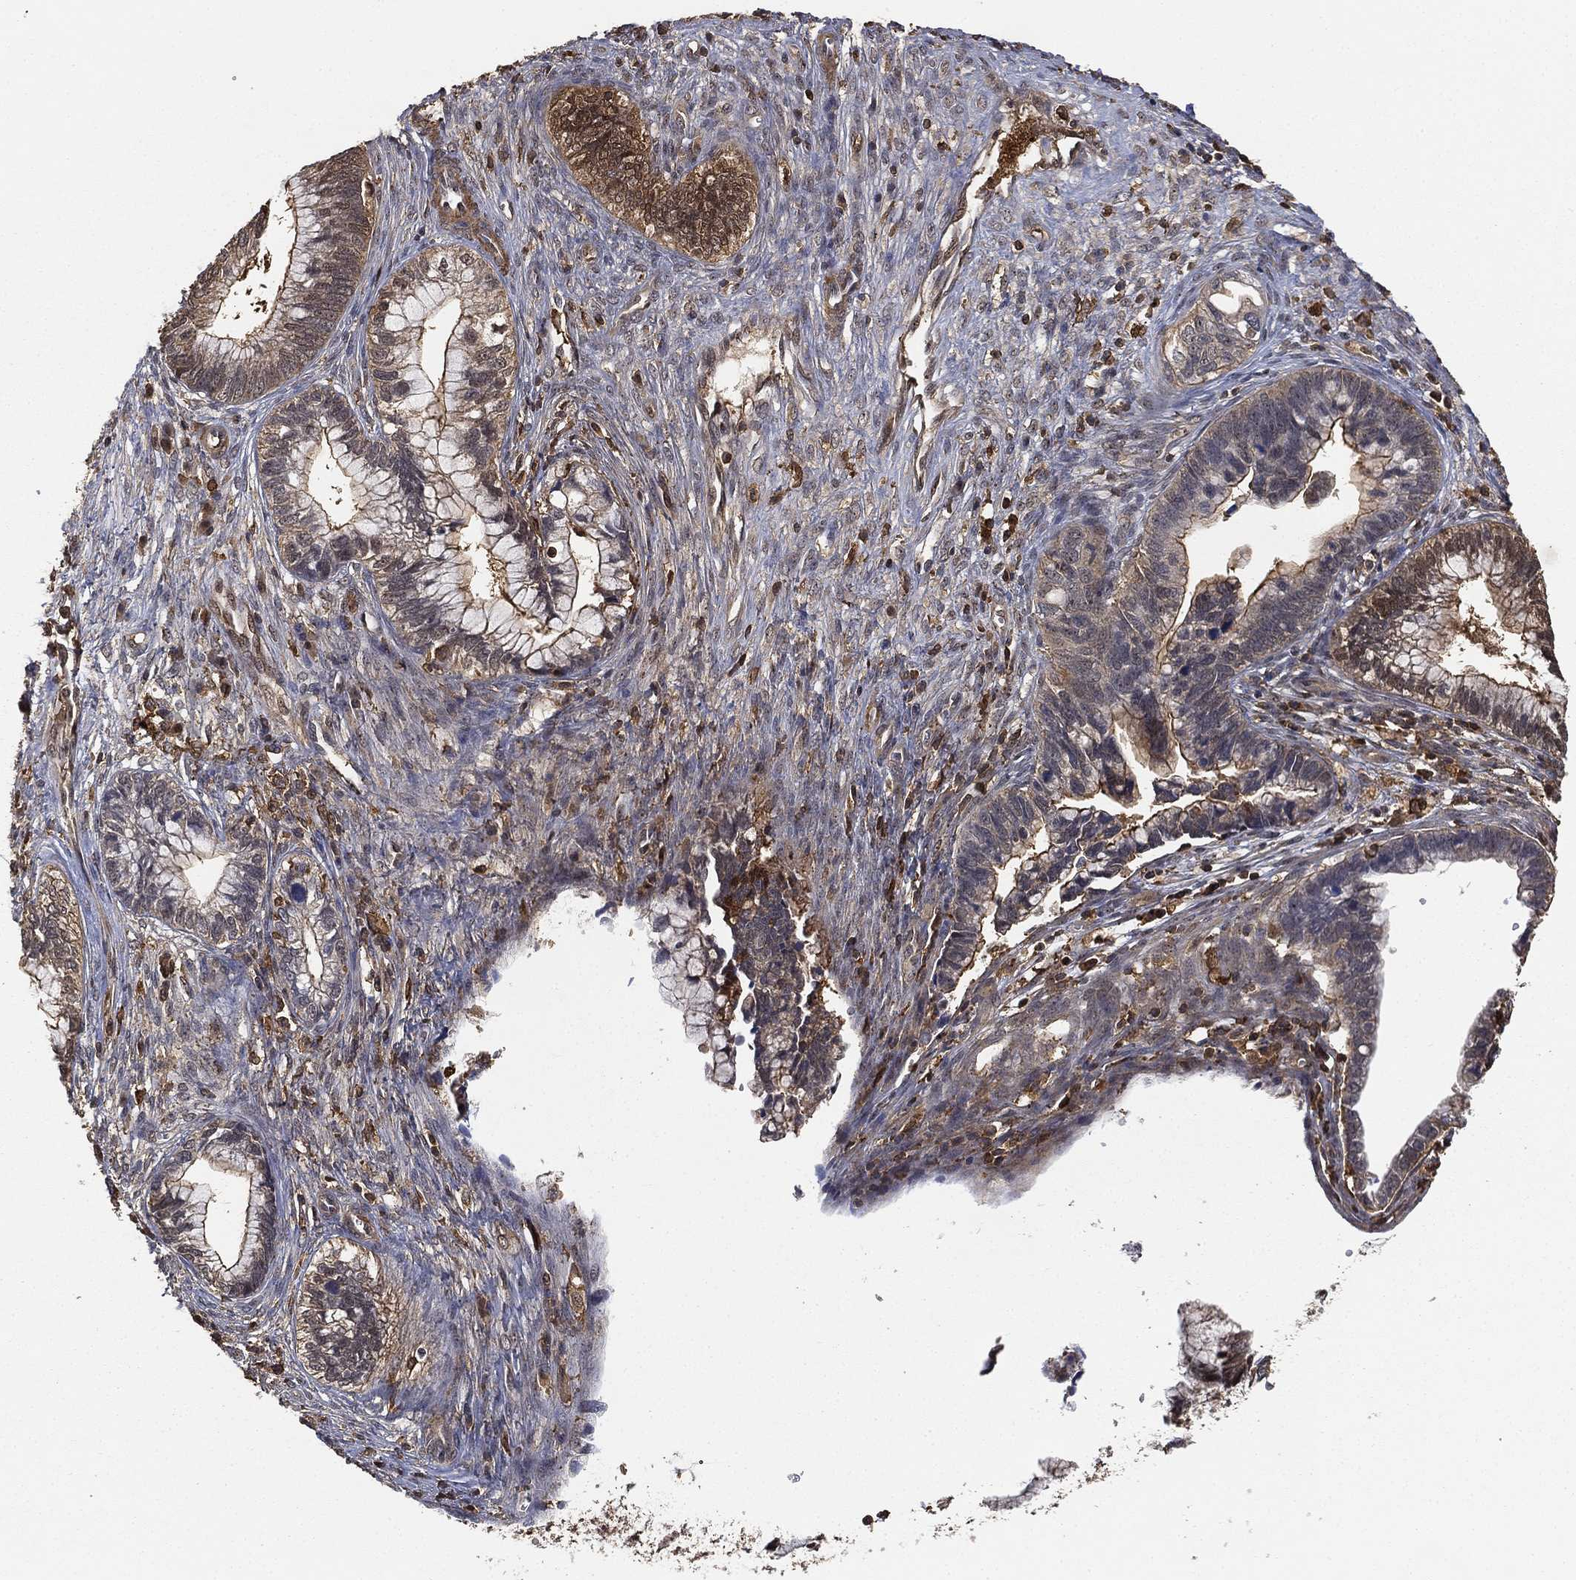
{"staining": {"intensity": "weak", "quantity": "<25%", "location": "cytoplasmic/membranous"}, "tissue": "cervical cancer", "cell_type": "Tumor cells", "image_type": "cancer", "snomed": [{"axis": "morphology", "description": "Adenocarcinoma, NOS"}, {"axis": "topography", "description": "Cervix"}], "caption": "Immunohistochemistry (IHC) histopathology image of cervical cancer stained for a protein (brown), which shows no positivity in tumor cells. (IHC, brightfield microscopy, high magnification).", "gene": "CRYL1", "patient": {"sex": "female", "age": 44}}